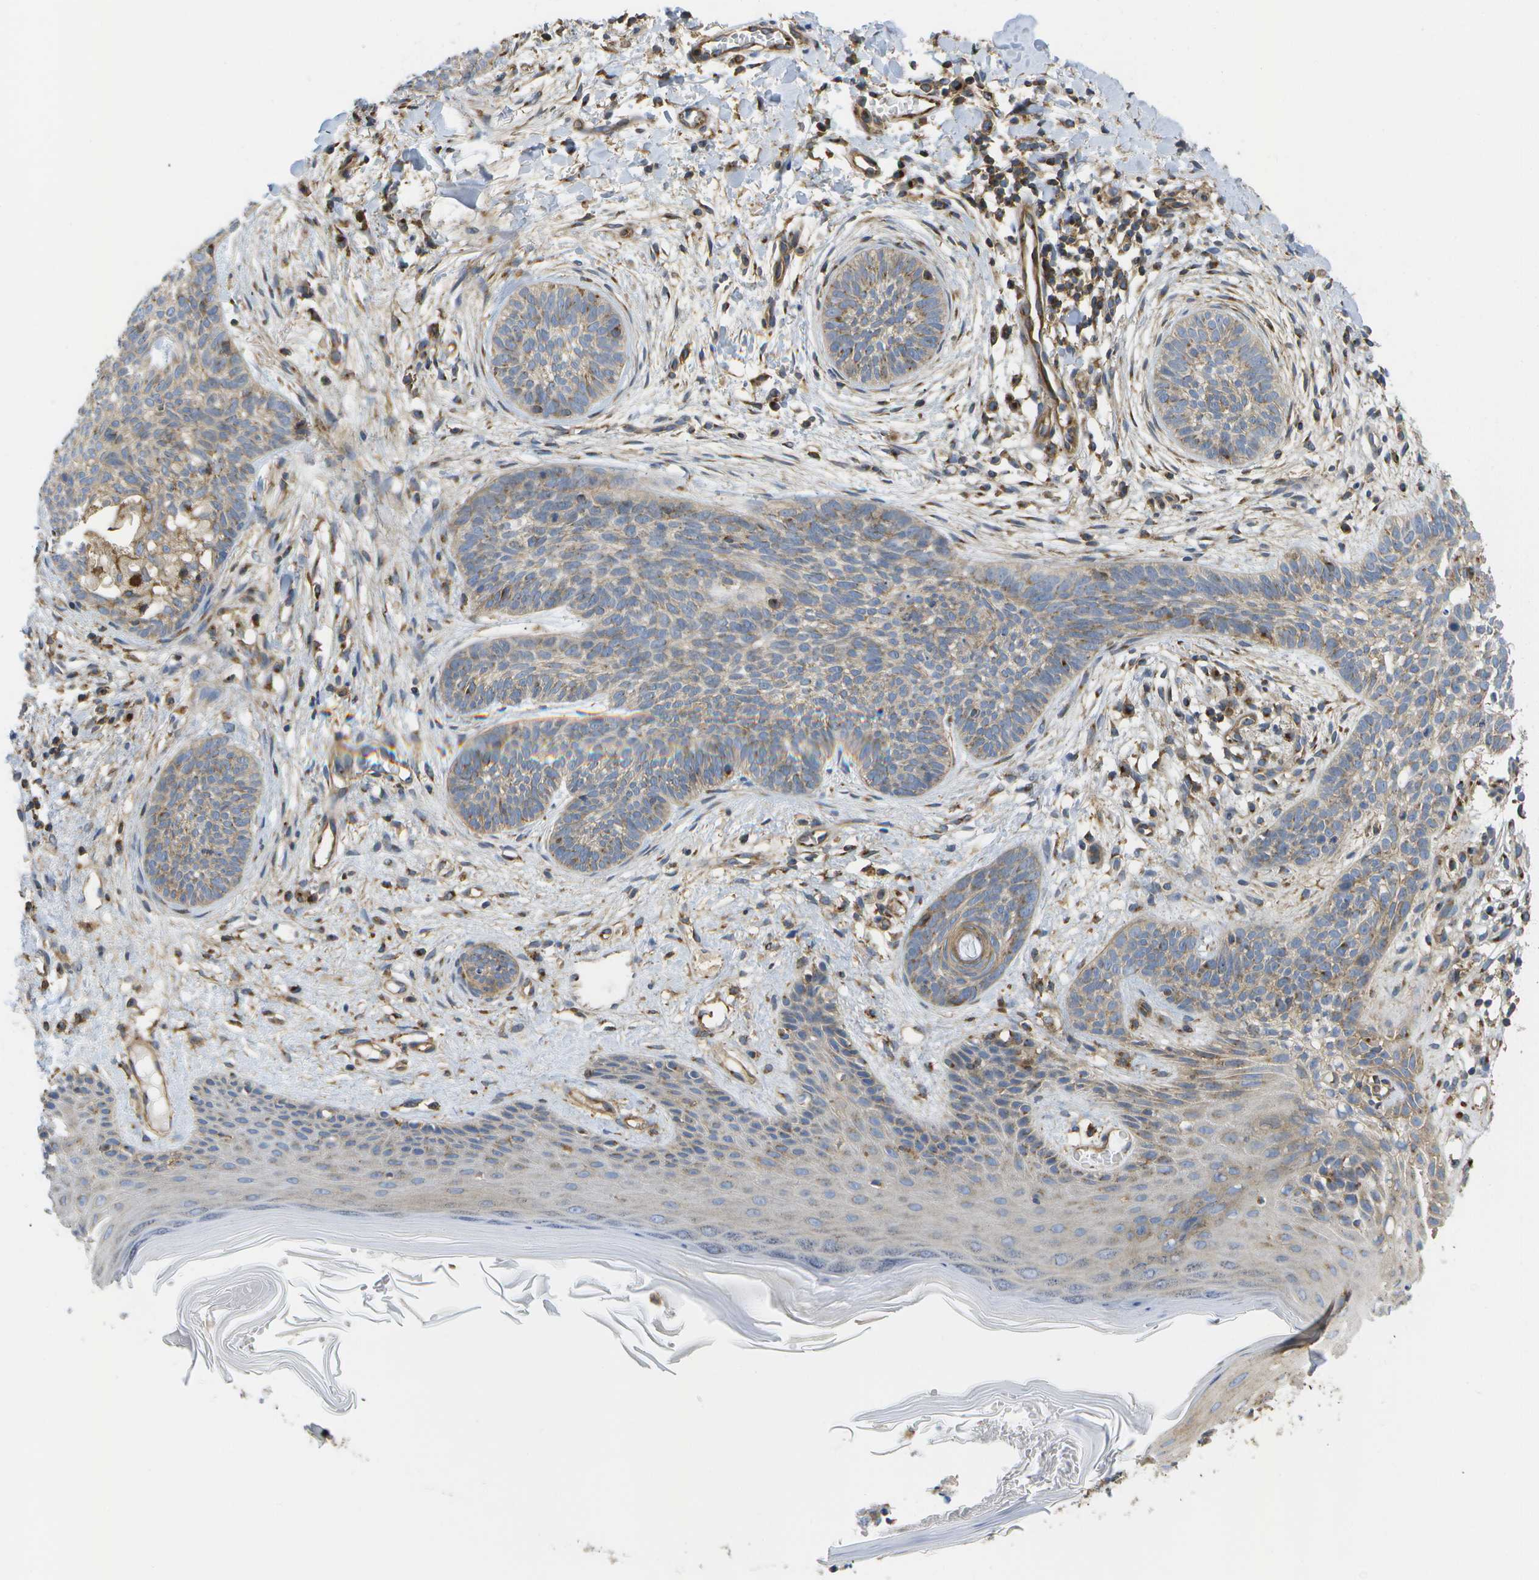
{"staining": {"intensity": "weak", "quantity": "25%-75%", "location": "cytoplasmic/membranous"}, "tissue": "skin cancer", "cell_type": "Tumor cells", "image_type": "cancer", "snomed": [{"axis": "morphology", "description": "Basal cell carcinoma"}, {"axis": "topography", "description": "Skin"}], "caption": "A low amount of weak cytoplasmic/membranous positivity is present in approximately 25%-75% of tumor cells in skin cancer (basal cell carcinoma) tissue.", "gene": "BST2", "patient": {"sex": "female", "age": 59}}